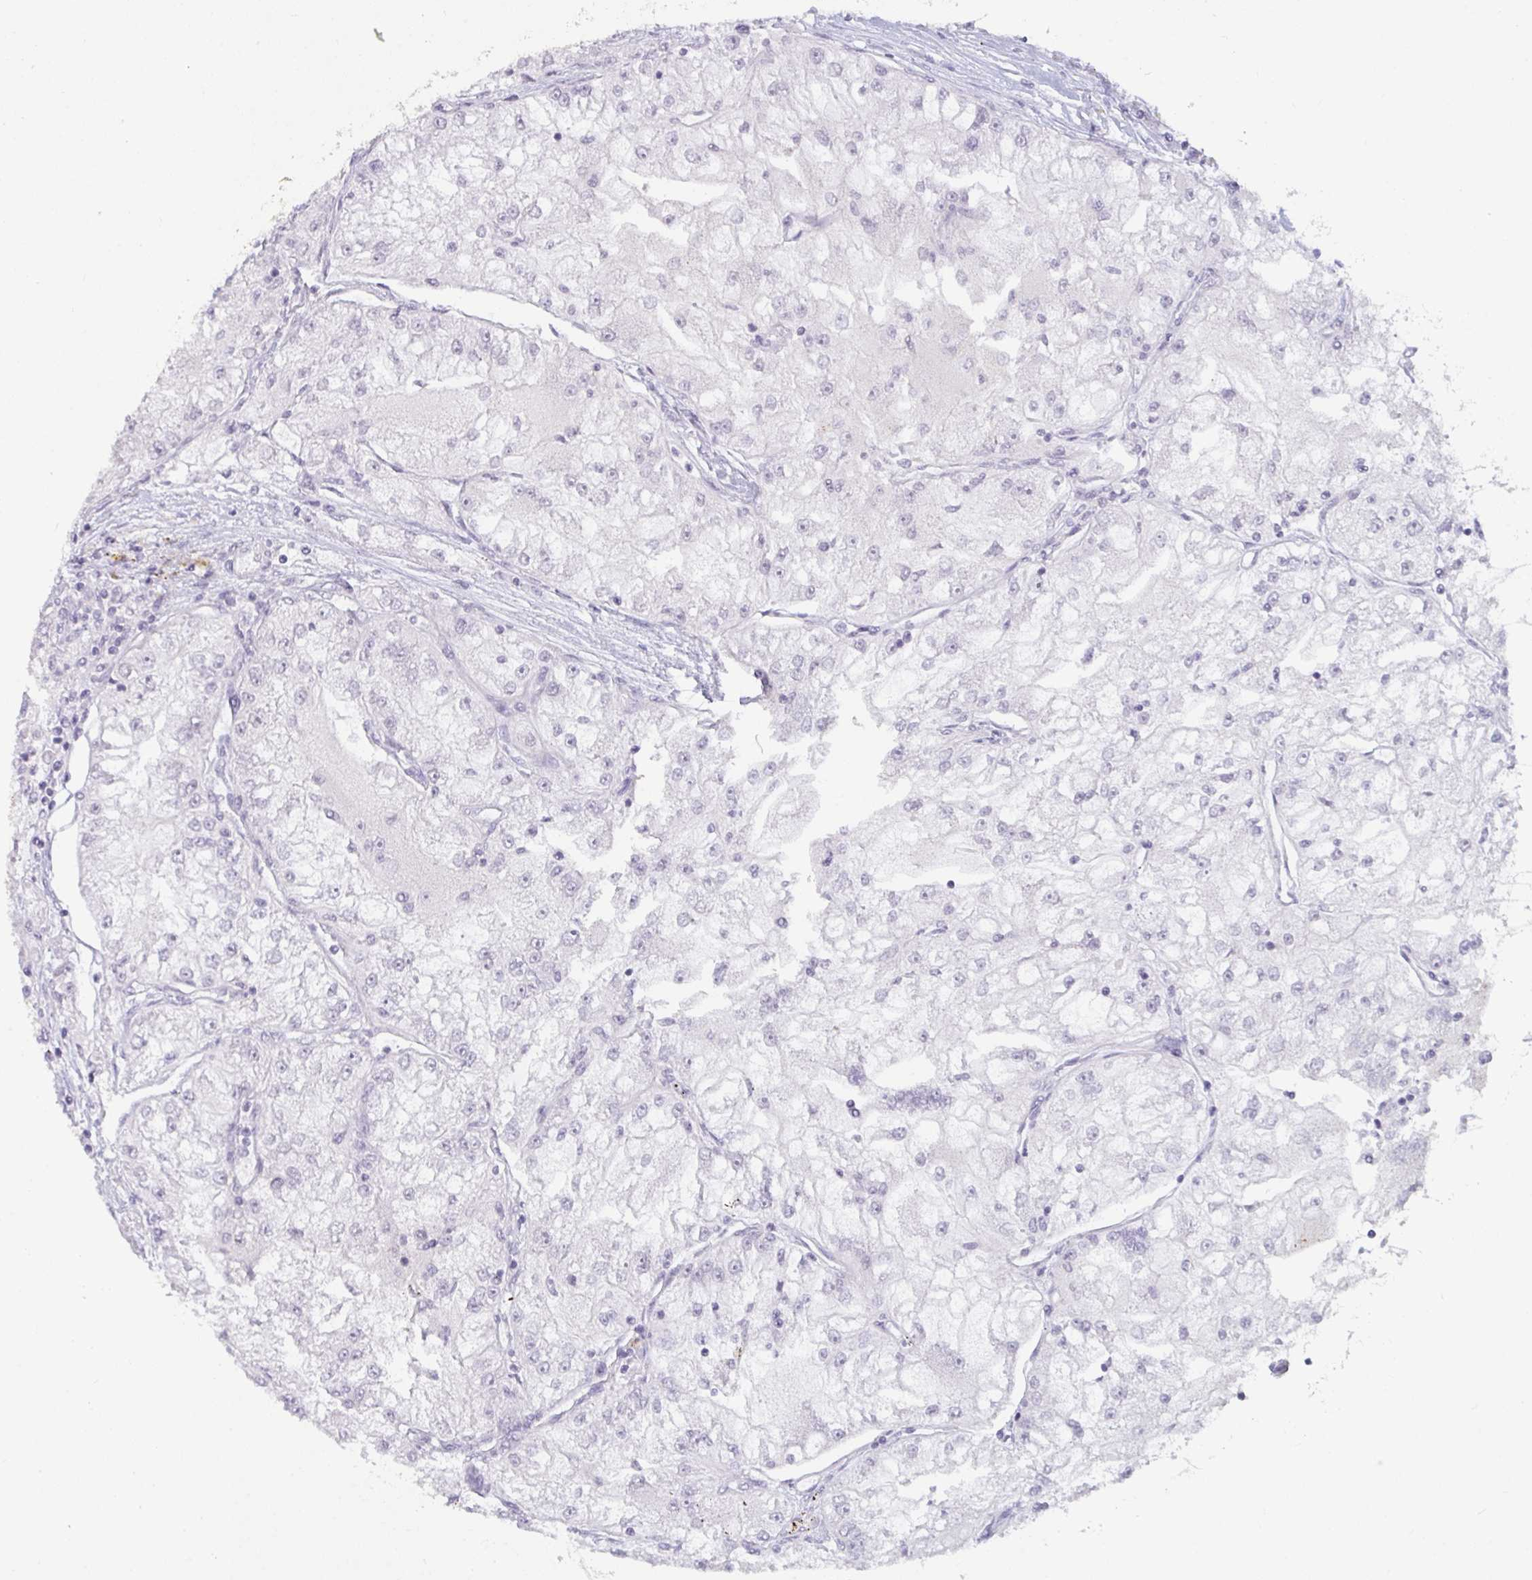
{"staining": {"intensity": "negative", "quantity": "none", "location": "none"}, "tissue": "renal cancer", "cell_type": "Tumor cells", "image_type": "cancer", "snomed": [{"axis": "morphology", "description": "Adenocarcinoma, NOS"}, {"axis": "topography", "description": "Kidney"}], "caption": "Adenocarcinoma (renal) was stained to show a protein in brown. There is no significant staining in tumor cells.", "gene": "TBC1D4", "patient": {"sex": "female", "age": 72}}